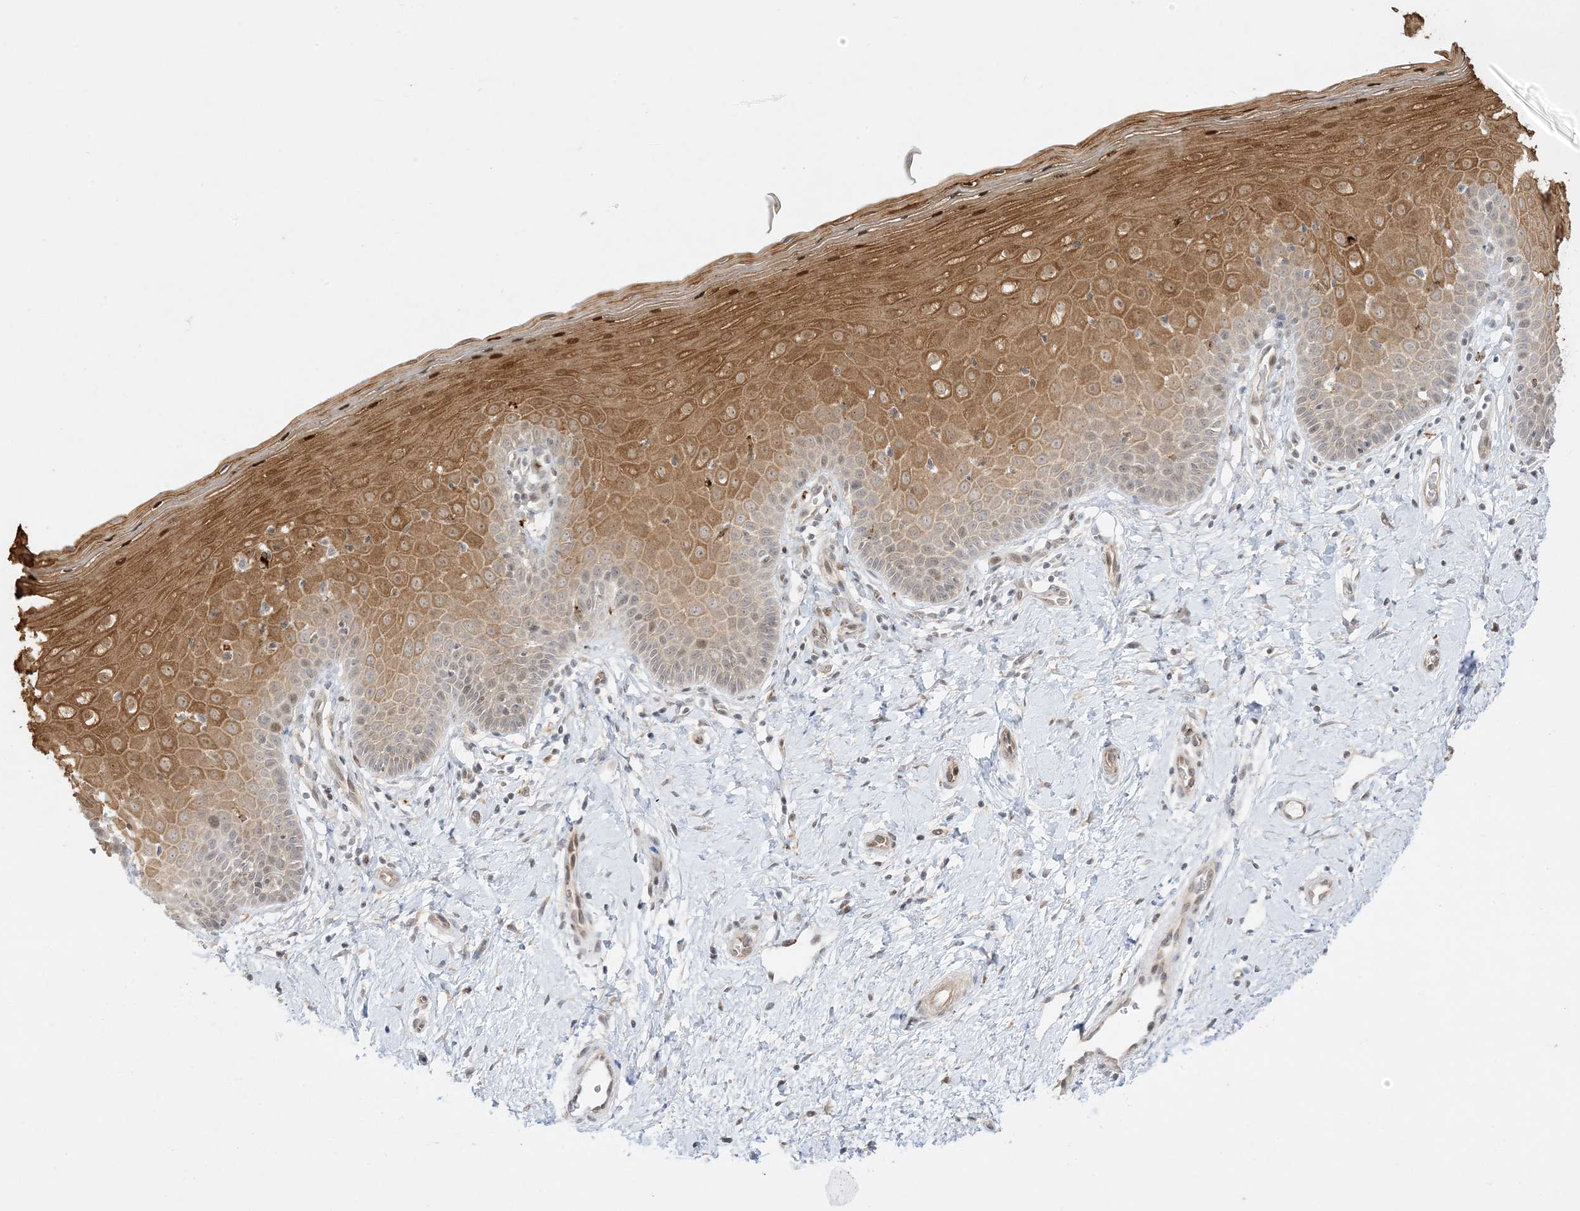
{"staining": {"intensity": "weak", "quantity": "<25%", "location": "cytoplasmic/membranous"}, "tissue": "cervix", "cell_type": "Glandular cells", "image_type": "normal", "snomed": [{"axis": "morphology", "description": "Normal tissue, NOS"}, {"axis": "topography", "description": "Cervix"}], "caption": "Immunohistochemistry photomicrograph of normal human cervix stained for a protein (brown), which exhibits no positivity in glandular cells.", "gene": "PTK6", "patient": {"sex": "female", "age": 36}}